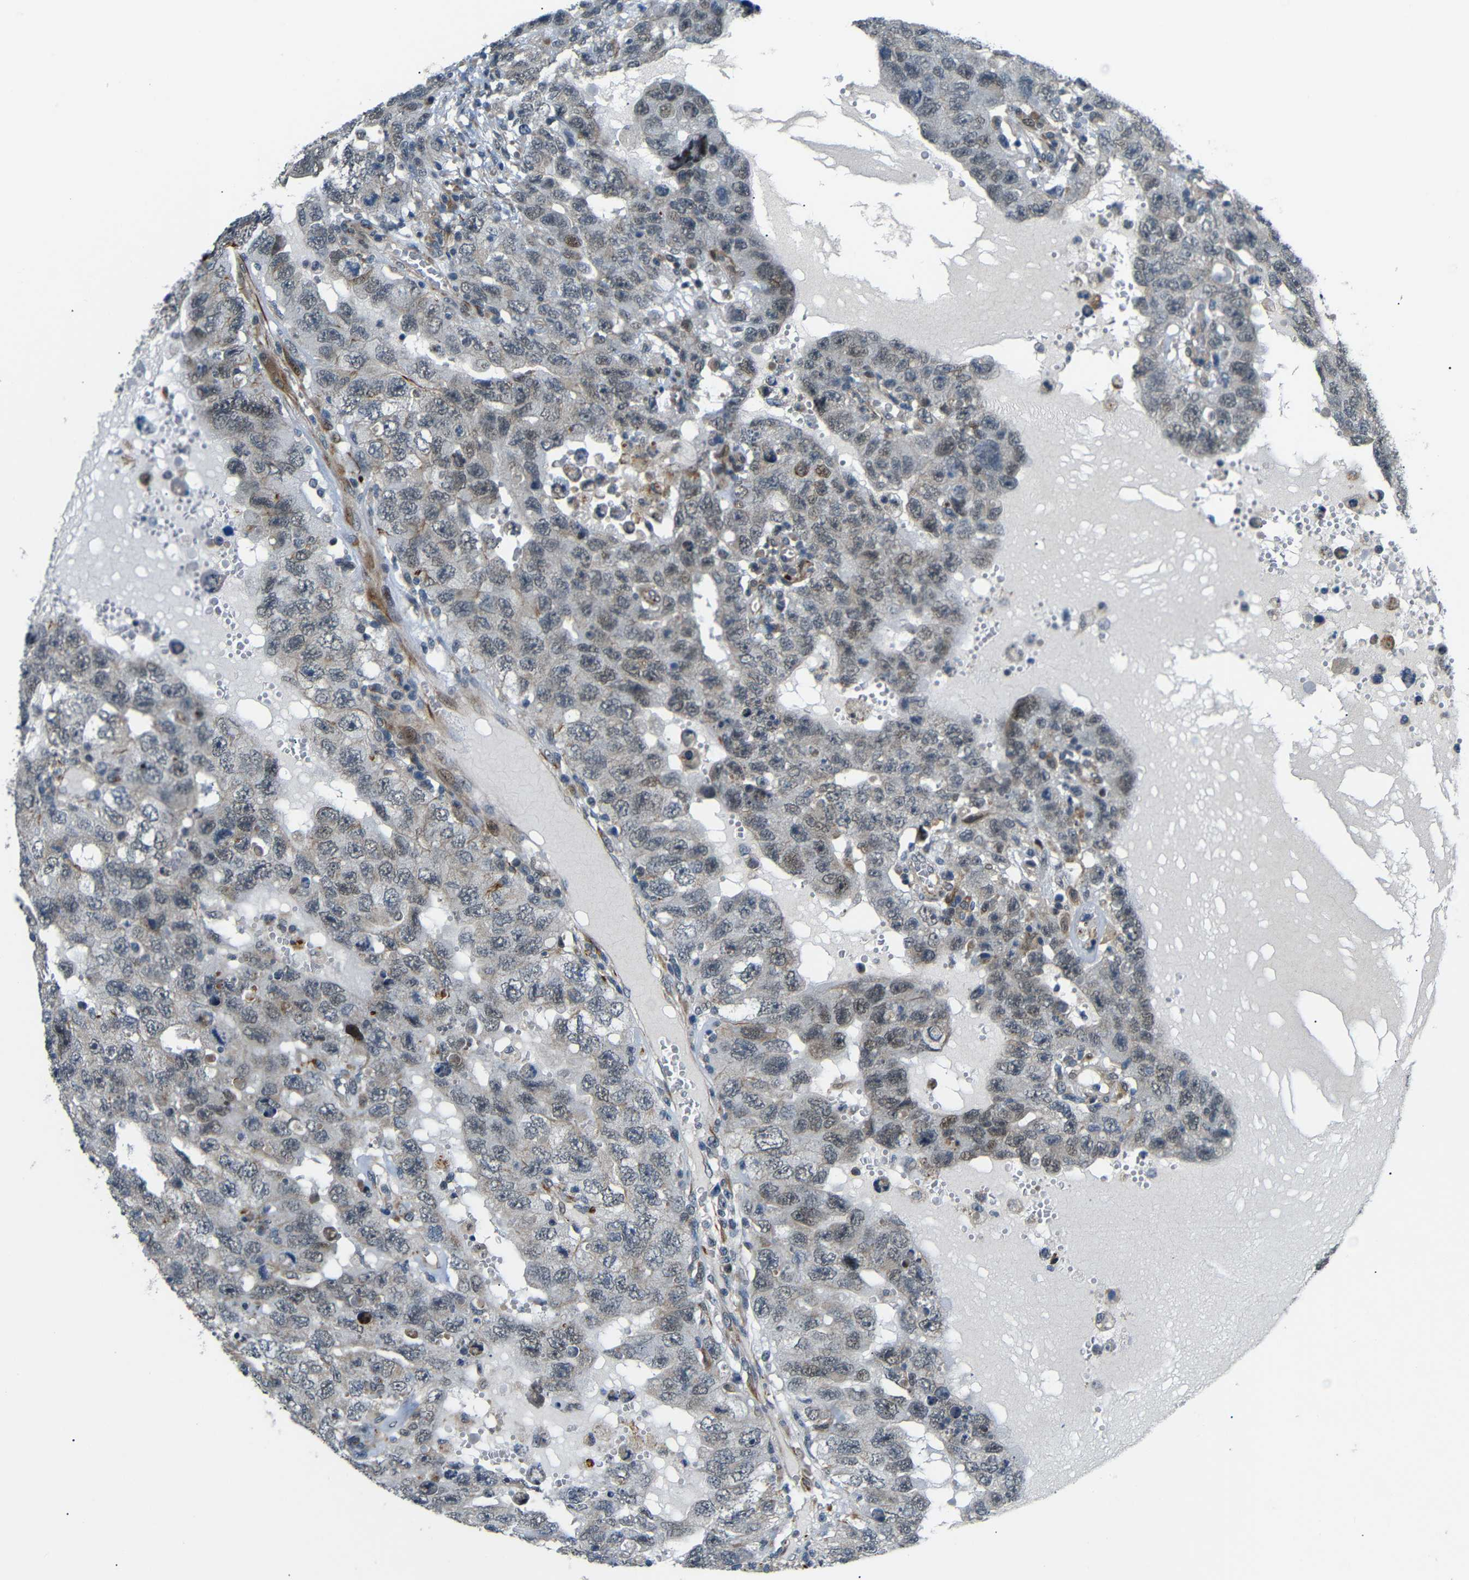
{"staining": {"intensity": "negative", "quantity": "none", "location": "none"}, "tissue": "testis cancer", "cell_type": "Tumor cells", "image_type": "cancer", "snomed": [{"axis": "morphology", "description": "Carcinoma, Embryonal, NOS"}, {"axis": "topography", "description": "Testis"}], "caption": "Embryonal carcinoma (testis) stained for a protein using immunohistochemistry shows no staining tumor cells.", "gene": "SYDE1", "patient": {"sex": "male", "age": 26}}